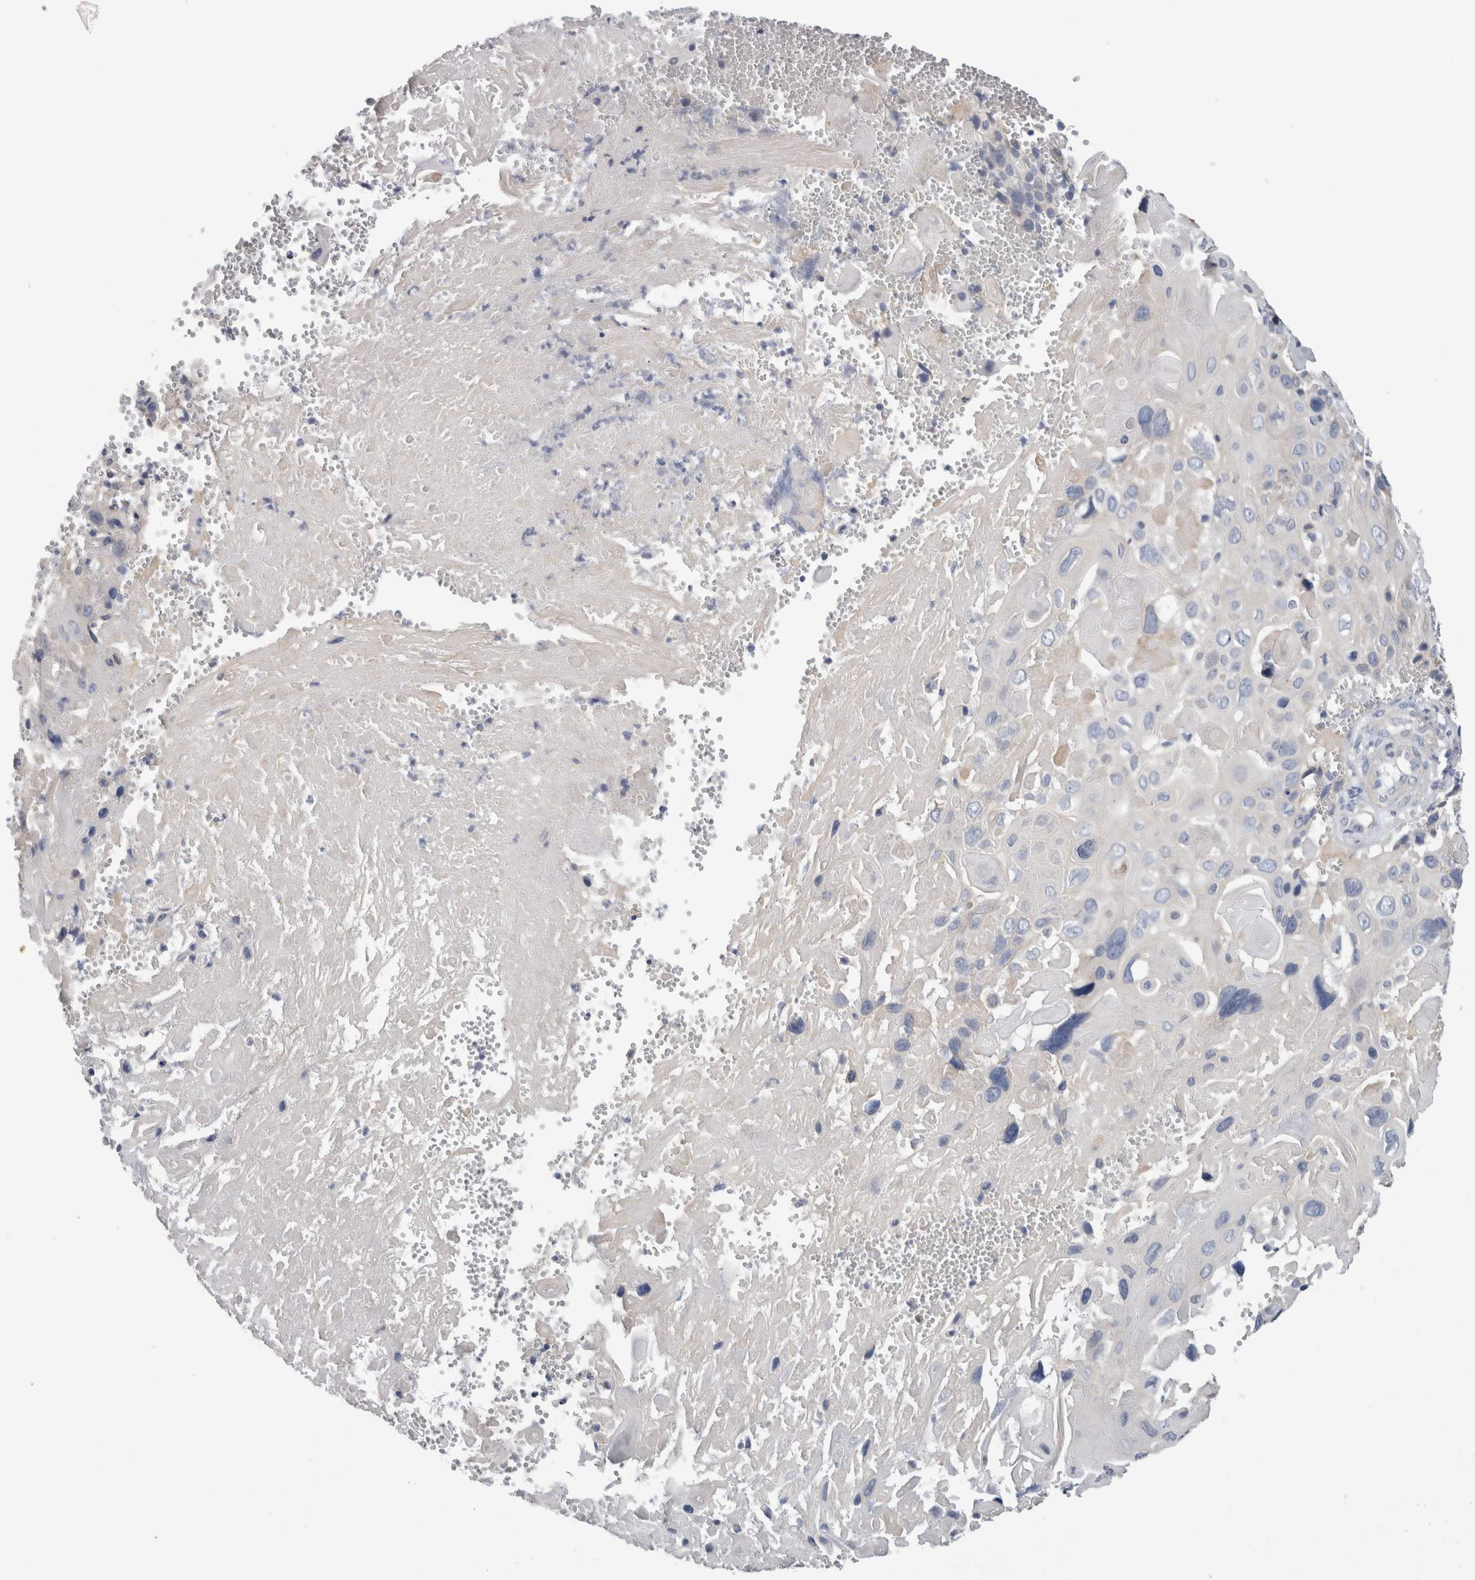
{"staining": {"intensity": "negative", "quantity": "none", "location": "none"}, "tissue": "cervical cancer", "cell_type": "Tumor cells", "image_type": "cancer", "snomed": [{"axis": "morphology", "description": "Squamous cell carcinoma, NOS"}, {"axis": "topography", "description": "Cervix"}], "caption": "Cervical cancer (squamous cell carcinoma) stained for a protein using immunohistochemistry exhibits no expression tumor cells.", "gene": "SMAP2", "patient": {"sex": "female", "age": 74}}